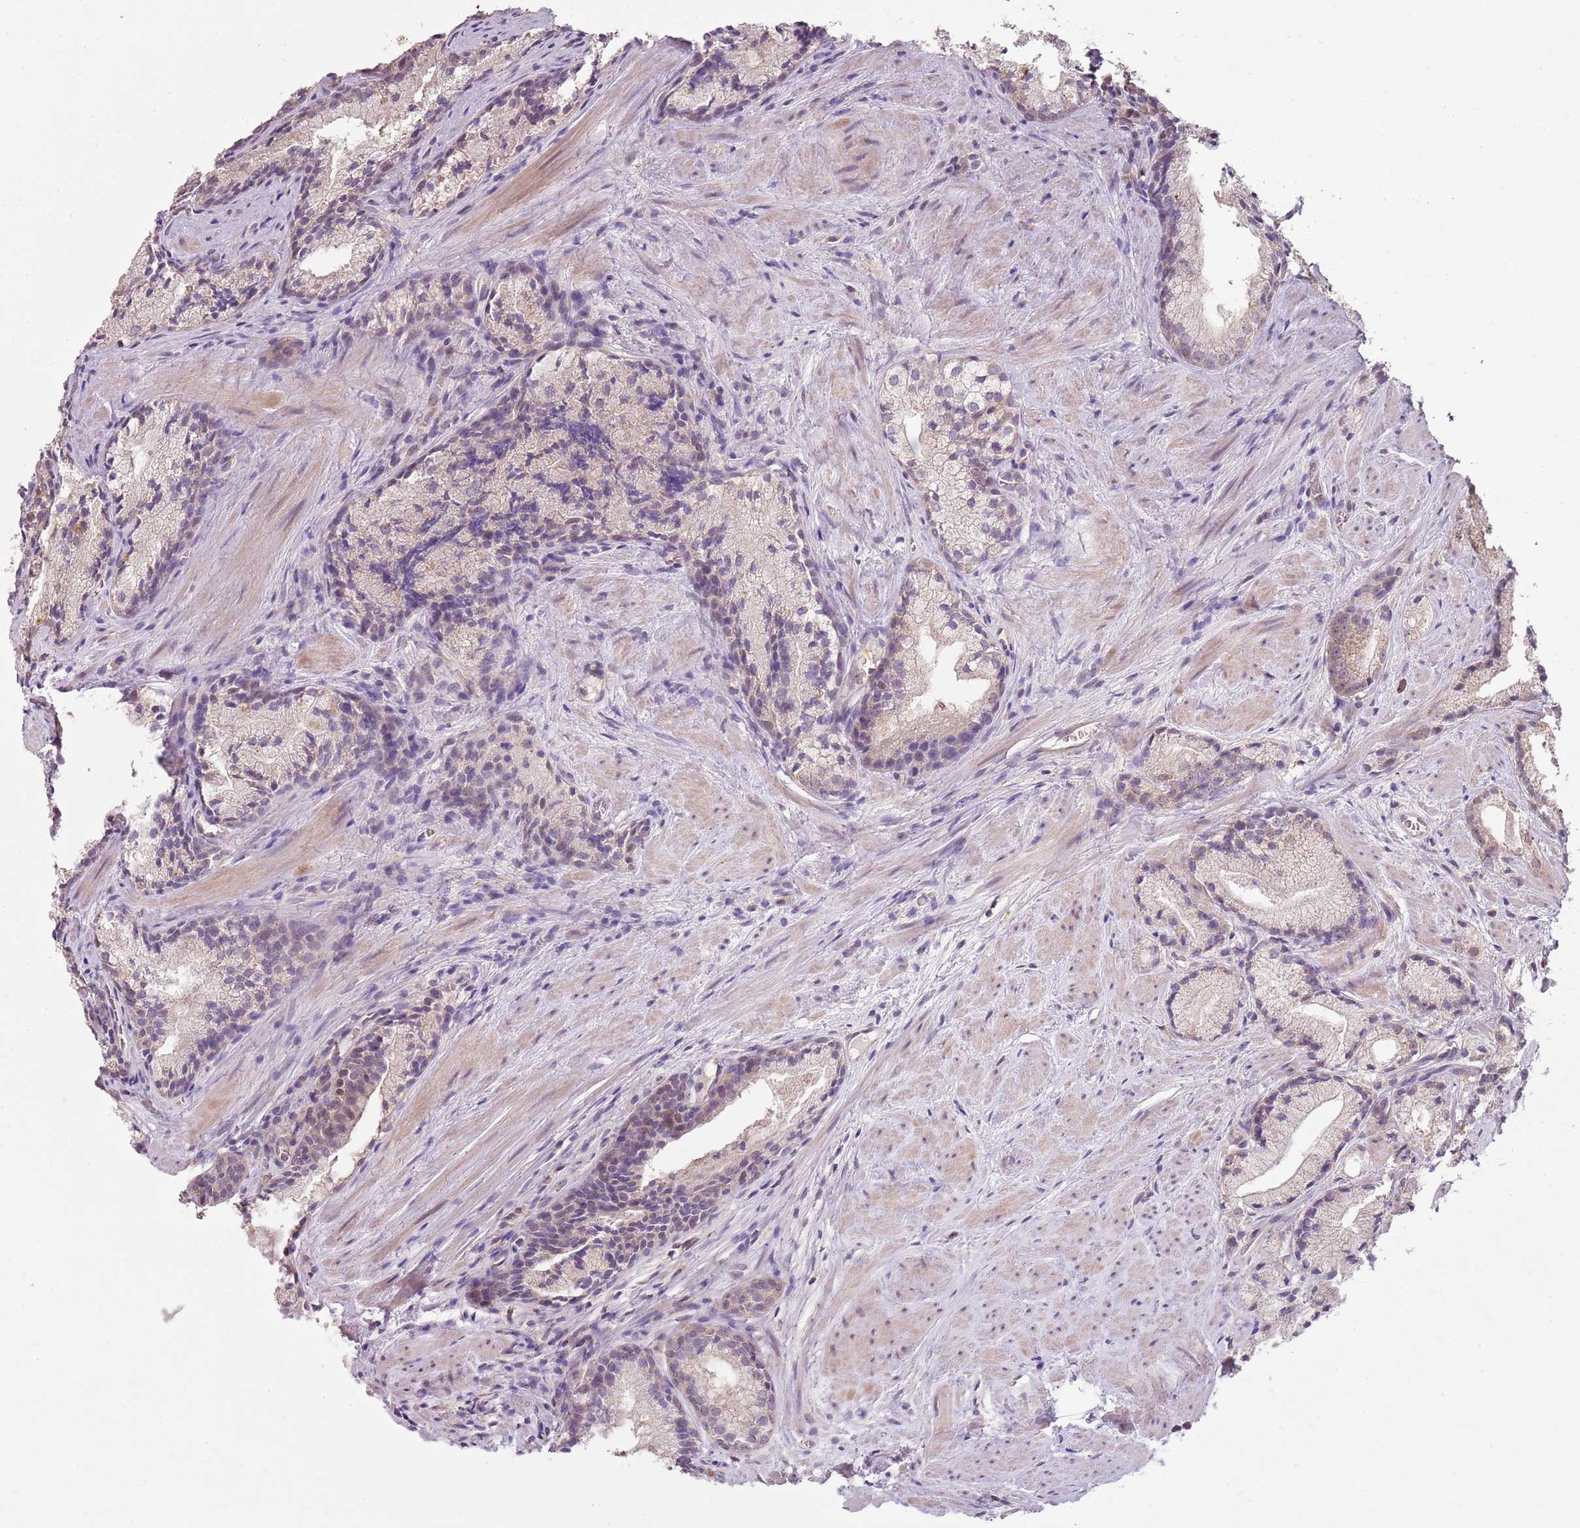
{"staining": {"intensity": "weak", "quantity": ">75%", "location": "cytoplasmic/membranous"}, "tissue": "prostate cancer", "cell_type": "Tumor cells", "image_type": "cancer", "snomed": [{"axis": "morphology", "description": "Adenocarcinoma, Low grade"}, {"axis": "topography", "description": "Prostate"}], "caption": "Human prostate cancer stained with a brown dye exhibits weak cytoplasmic/membranous positive expression in about >75% of tumor cells.", "gene": "TEKT4", "patient": {"sex": "male", "age": 57}}